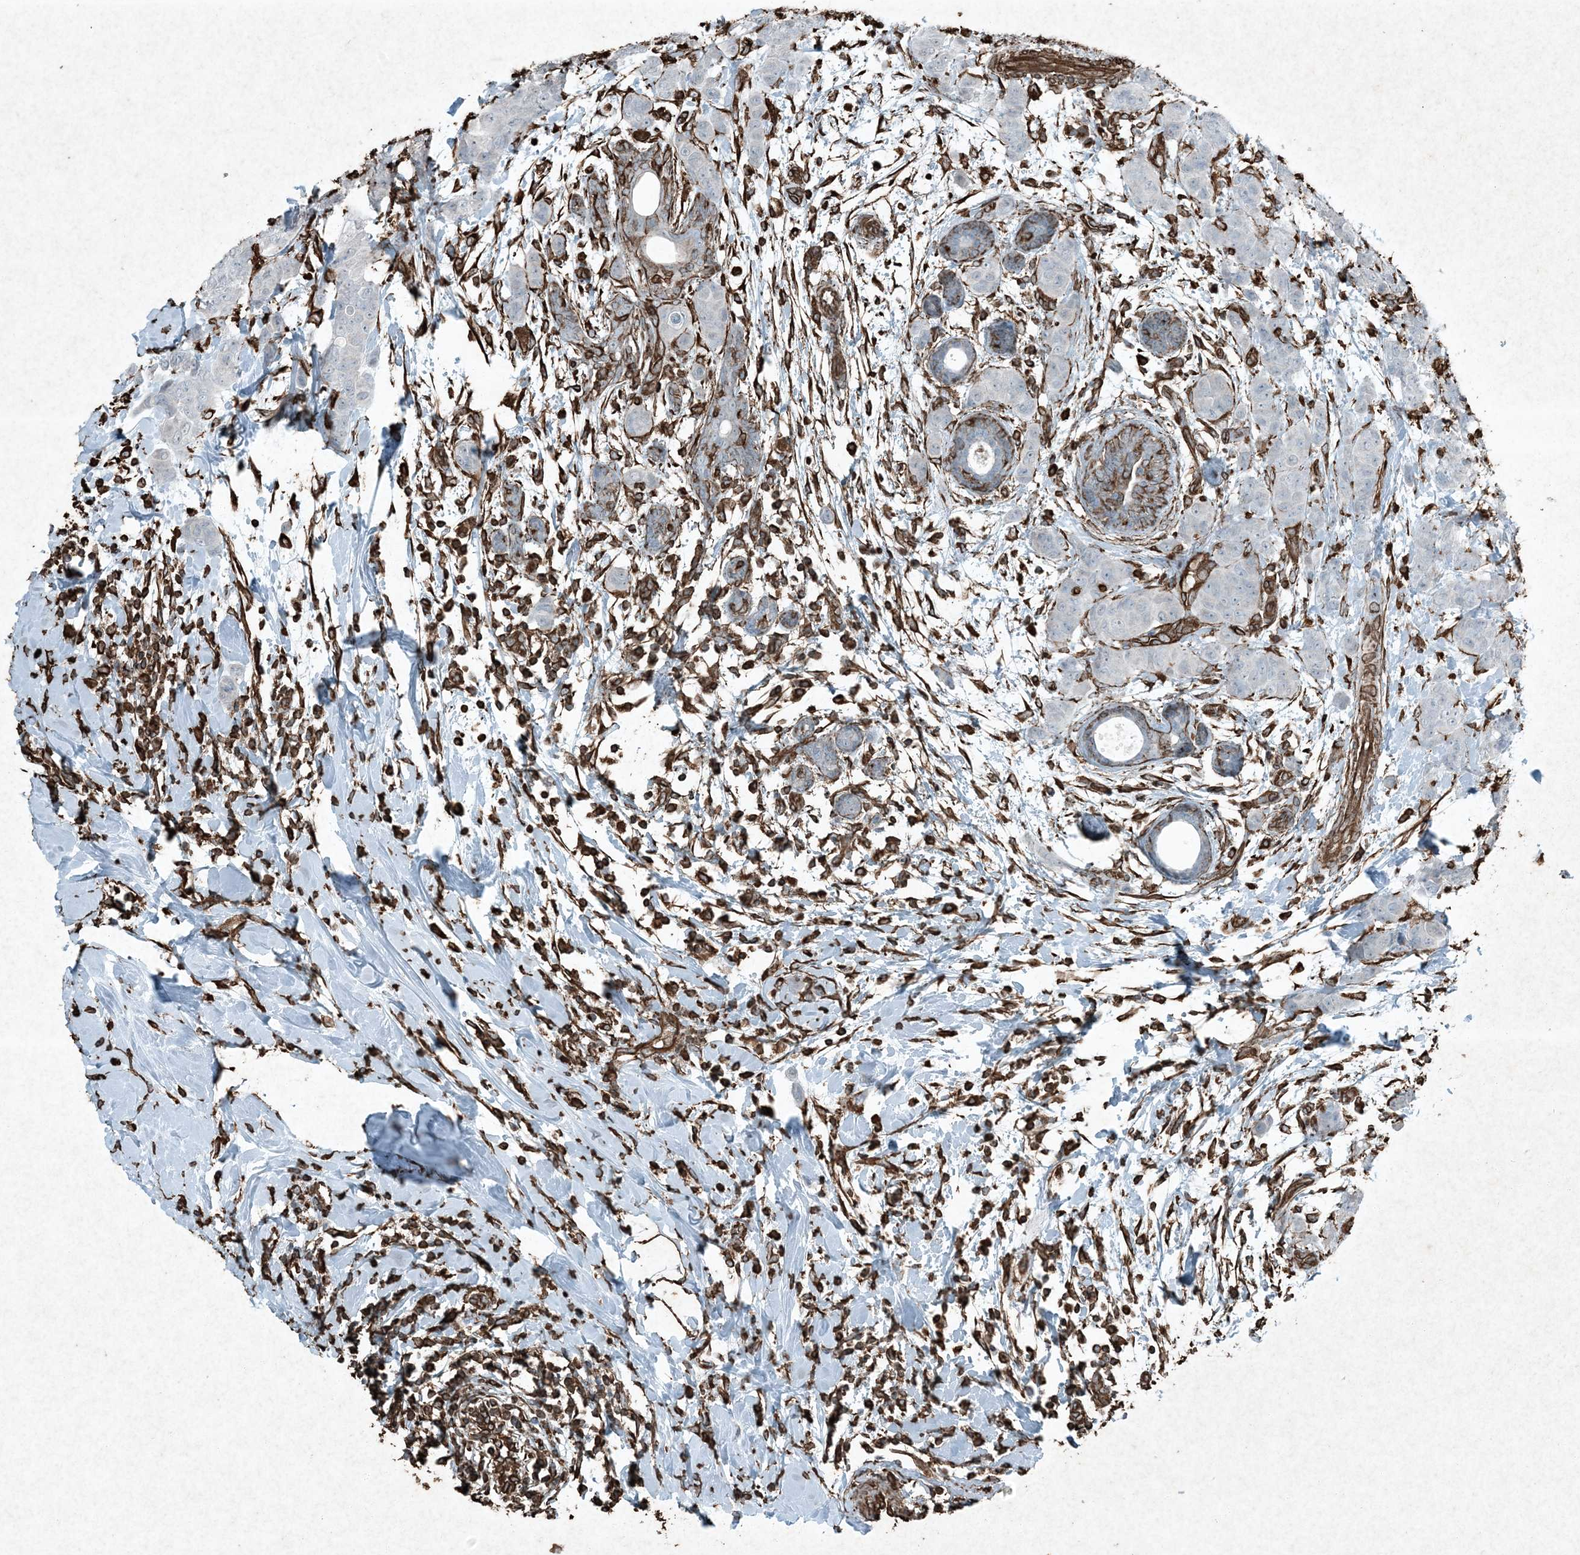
{"staining": {"intensity": "negative", "quantity": "none", "location": "none"}, "tissue": "breast cancer", "cell_type": "Tumor cells", "image_type": "cancer", "snomed": [{"axis": "morphology", "description": "Normal tissue, NOS"}, {"axis": "morphology", "description": "Duct carcinoma"}, {"axis": "topography", "description": "Breast"}], "caption": "Immunohistochemical staining of breast cancer (intraductal carcinoma) demonstrates no significant positivity in tumor cells. (Immunohistochemistry (ihc), brightfield microscopy, high magnification).", "gene": "RYK", "patient": {"sex": "female", "age": 40}}